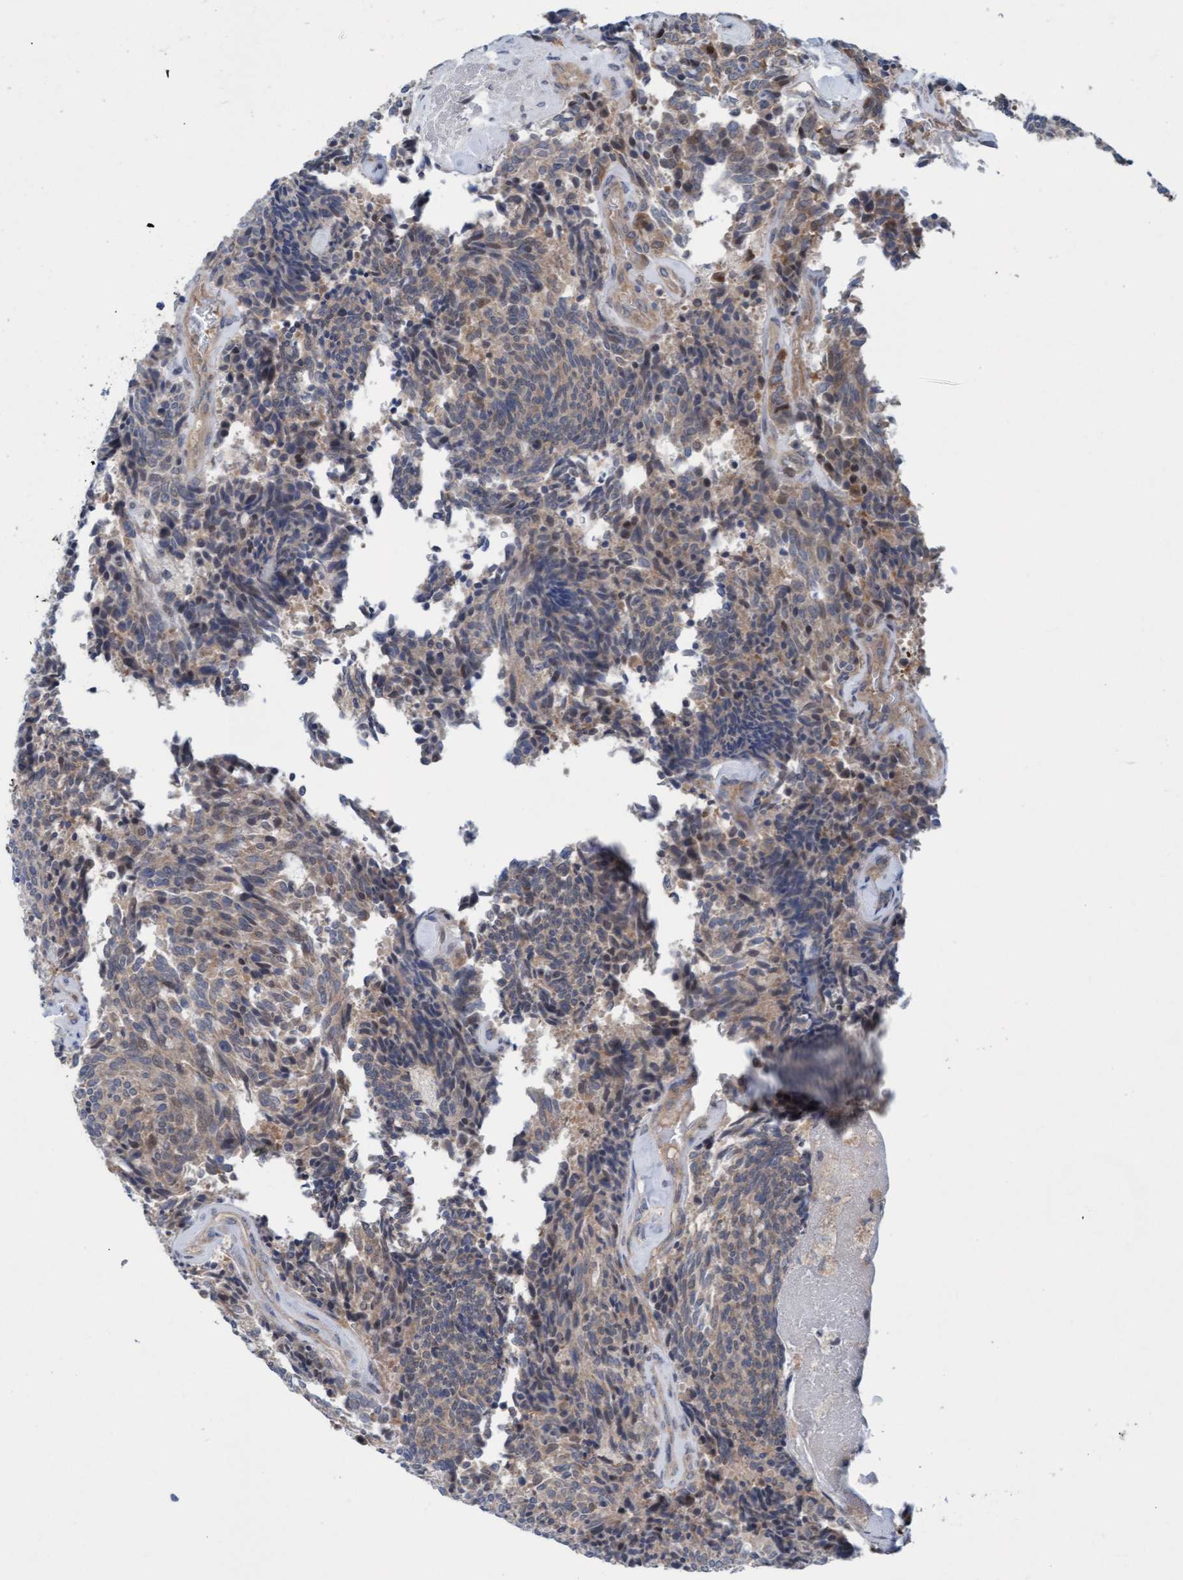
{"staining": {"intensity": "weak", "quantity": "25%-75%", "location": "cytoplasmic/membranous"}, "tissue": "carcinoid", "cell_type": "Tumor cells", "image_type": "cancer", "snomed": [{"axis": "morphology", "description": "Carcinoid, malignant, NOS"}, {"axis": "topography", "description": "Pancreas"}], "caption": "The histopathology image demonstrates staining of carcinoid, revealing weak cytoplasmic/membranous protein expression (brown color) within tumor cells.", "gene": "KLHL25", "patient": {"sex": "female", "age": 54}}